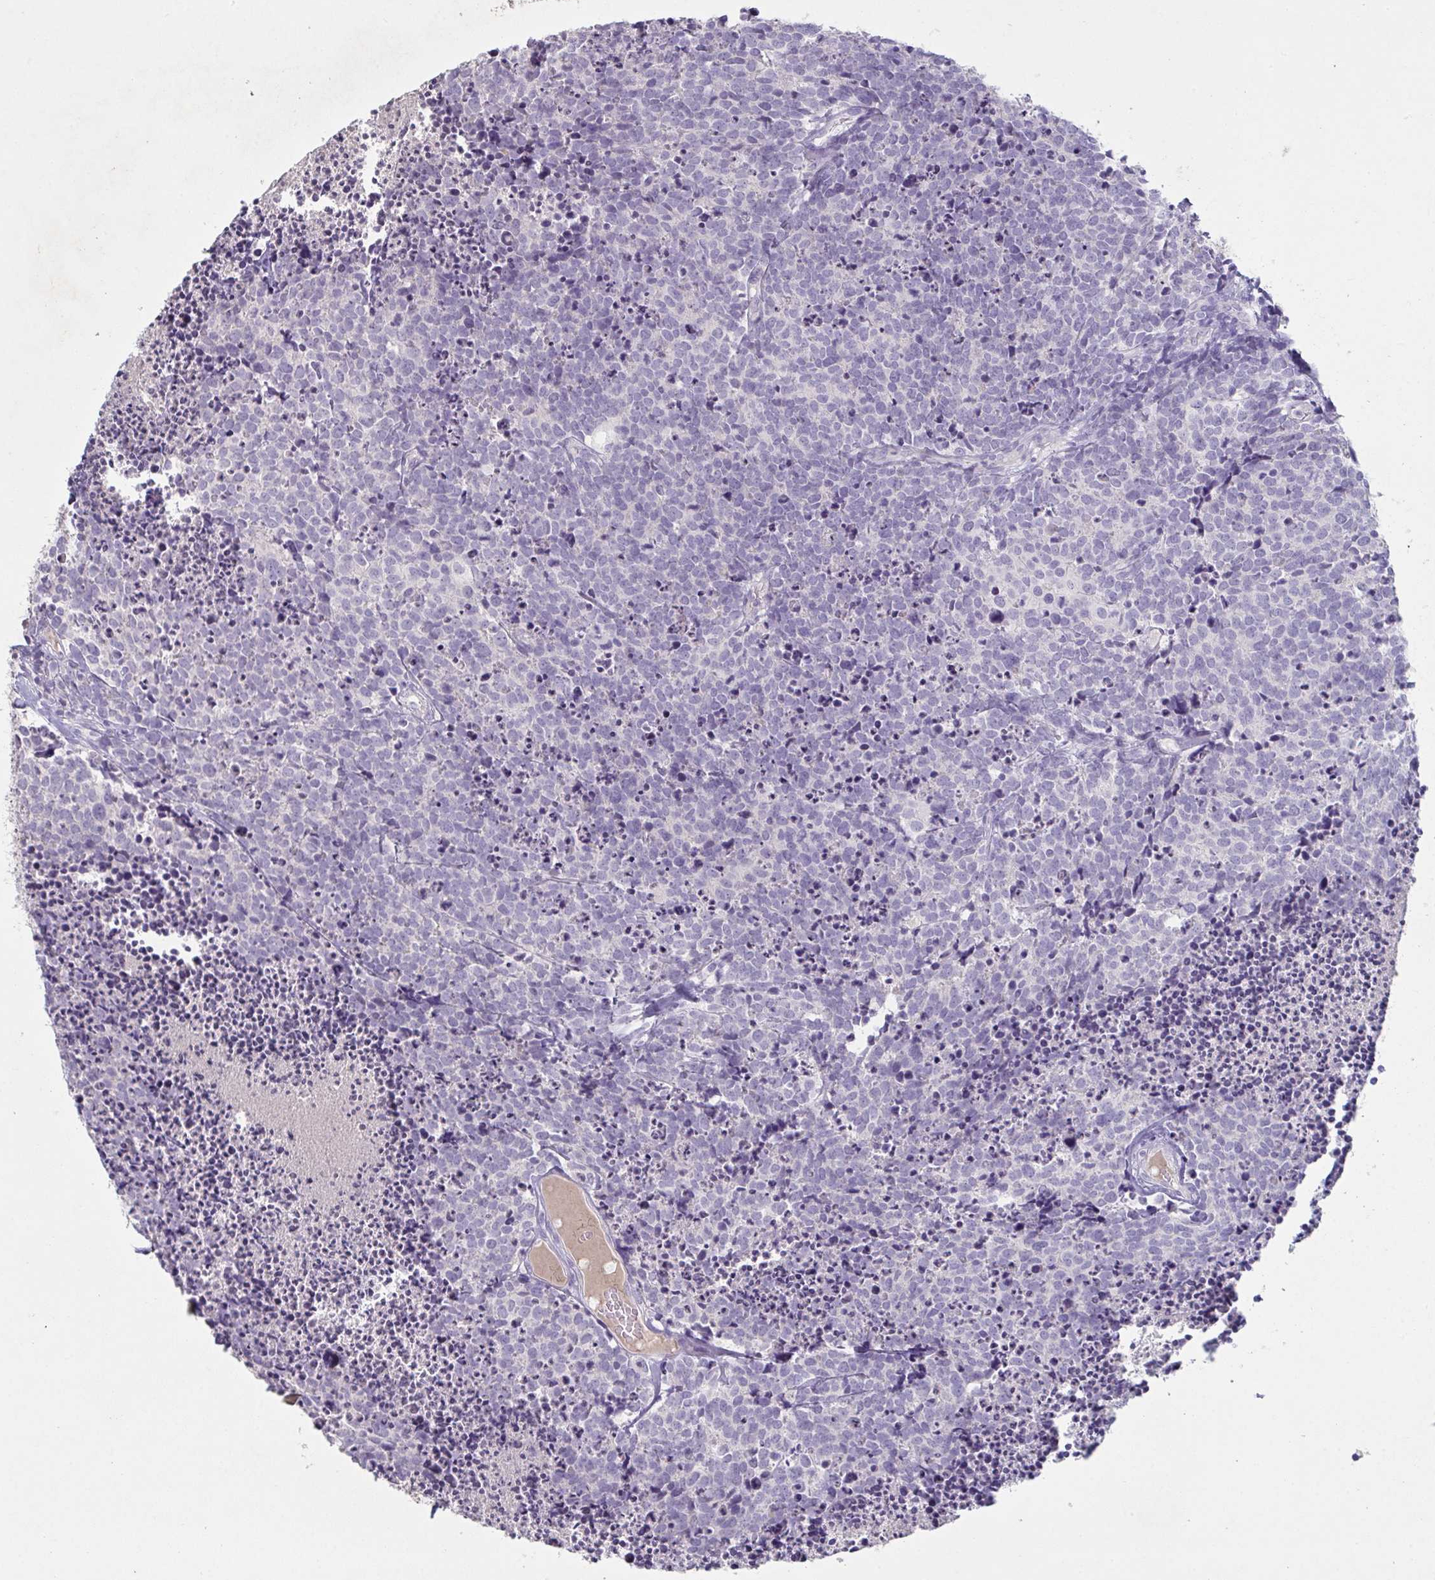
{"staining": {"intensity": "negative", "quantity": "none", "location": "none"}, "tissue": "carcinoid", "cell_type": "Tumor cells", "image_type": "cancer", "snomed": [{"axis": "morphology", "description": "Carcinoid, malignant, NOS"}, {"axis": "topography", "description": "Skin"}], "caption": "Tumor cells are negative for brown protein staining in malignant carcinoid.", "gene": "ADAM21", "patient": {"sex": "female", "age": 79}}